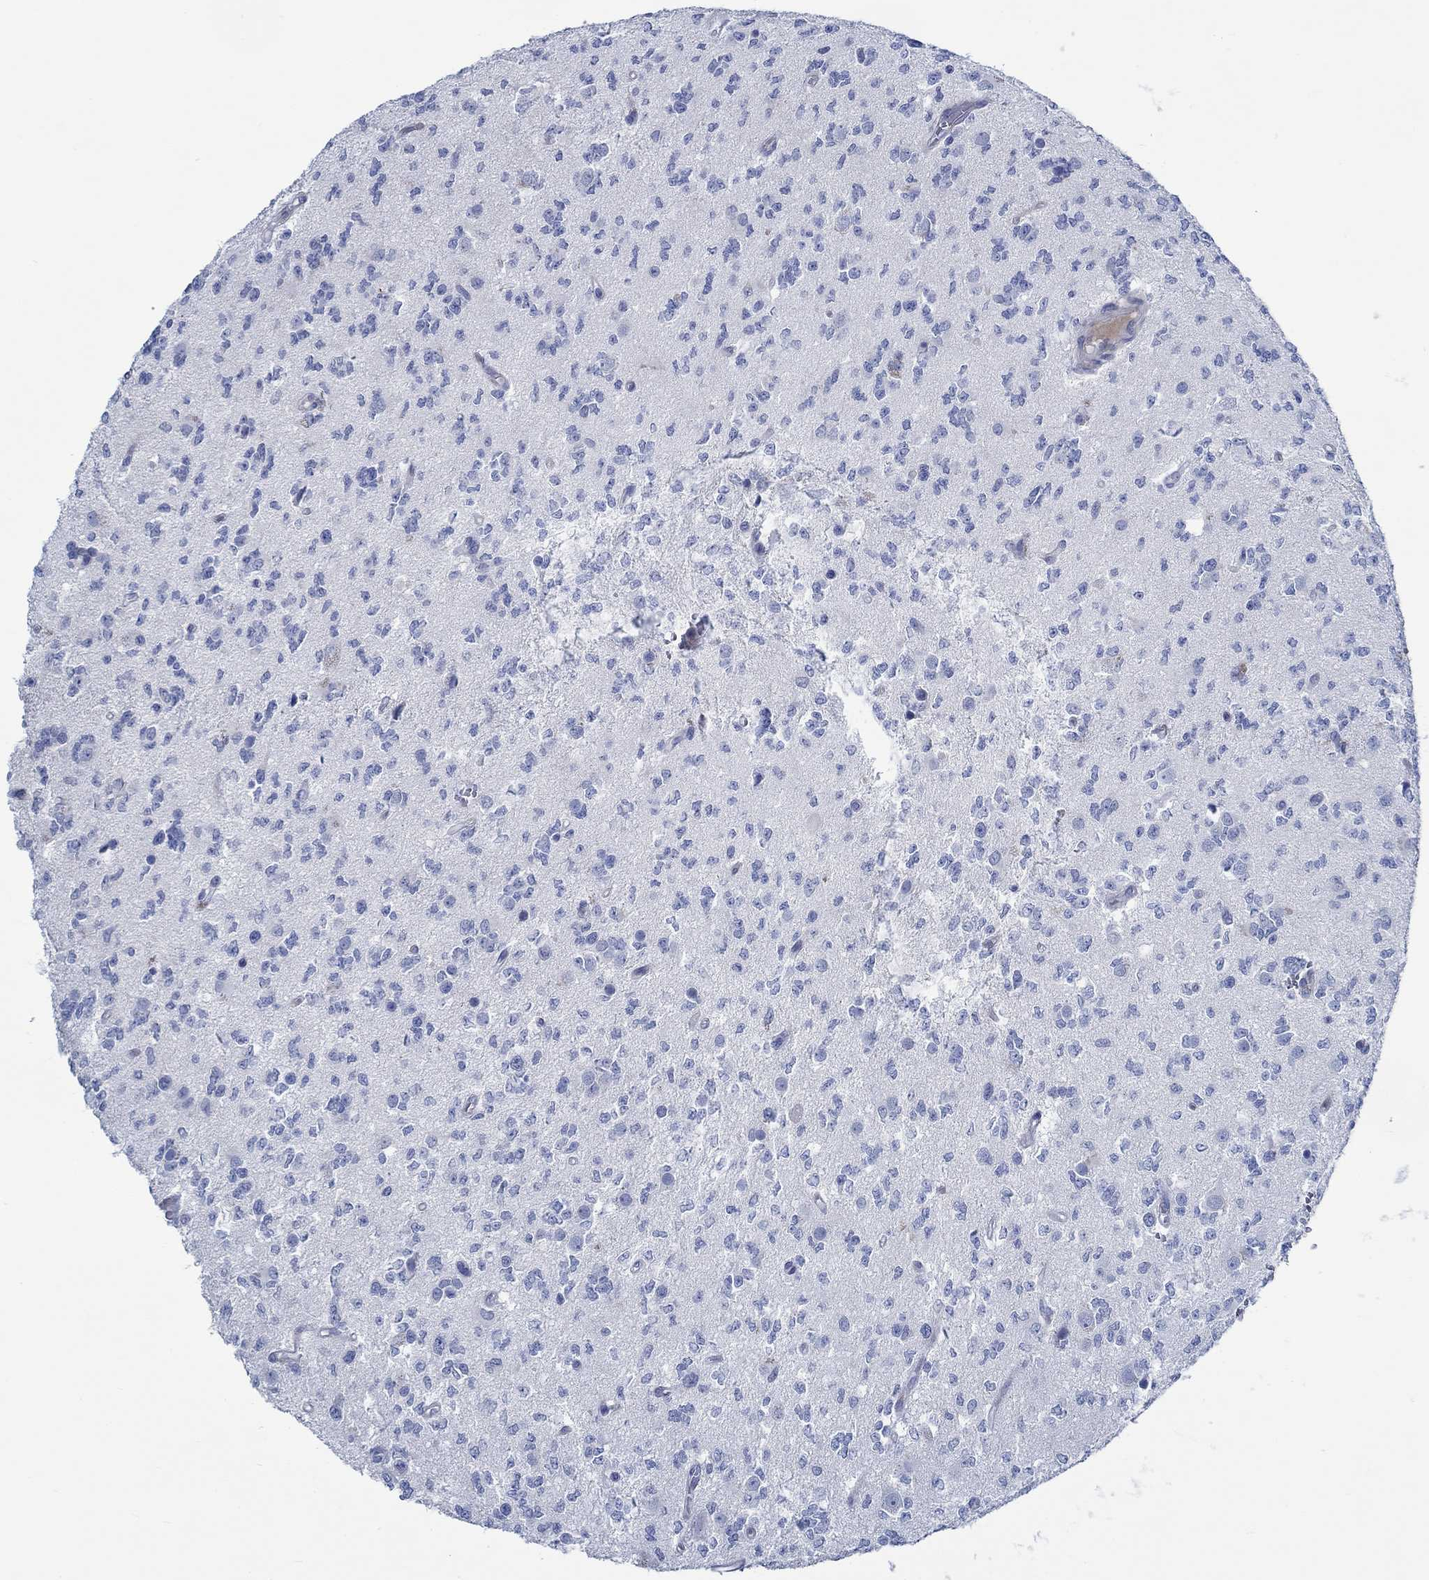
{"staining": {"intensity": "negative", "quantity": "none", "location": "none"}, "tissue": "glioma", "cell_type": "Tumor cells", "image_type": "cancer", "snomed": [{"axis": "morphology", "description": "Glioma, malignant, Low grade"}, {"axis": "topography", "description": "Brain"}], "caption": "The image shows no staining of tumor cells in glioma. (Stains: DAB IHC with hematoxylin counter stain, Microscopy: brightfield microscopy at high magnification).", "gene": "SVEP1", "patient": {"sex": "female", "age": 45}}